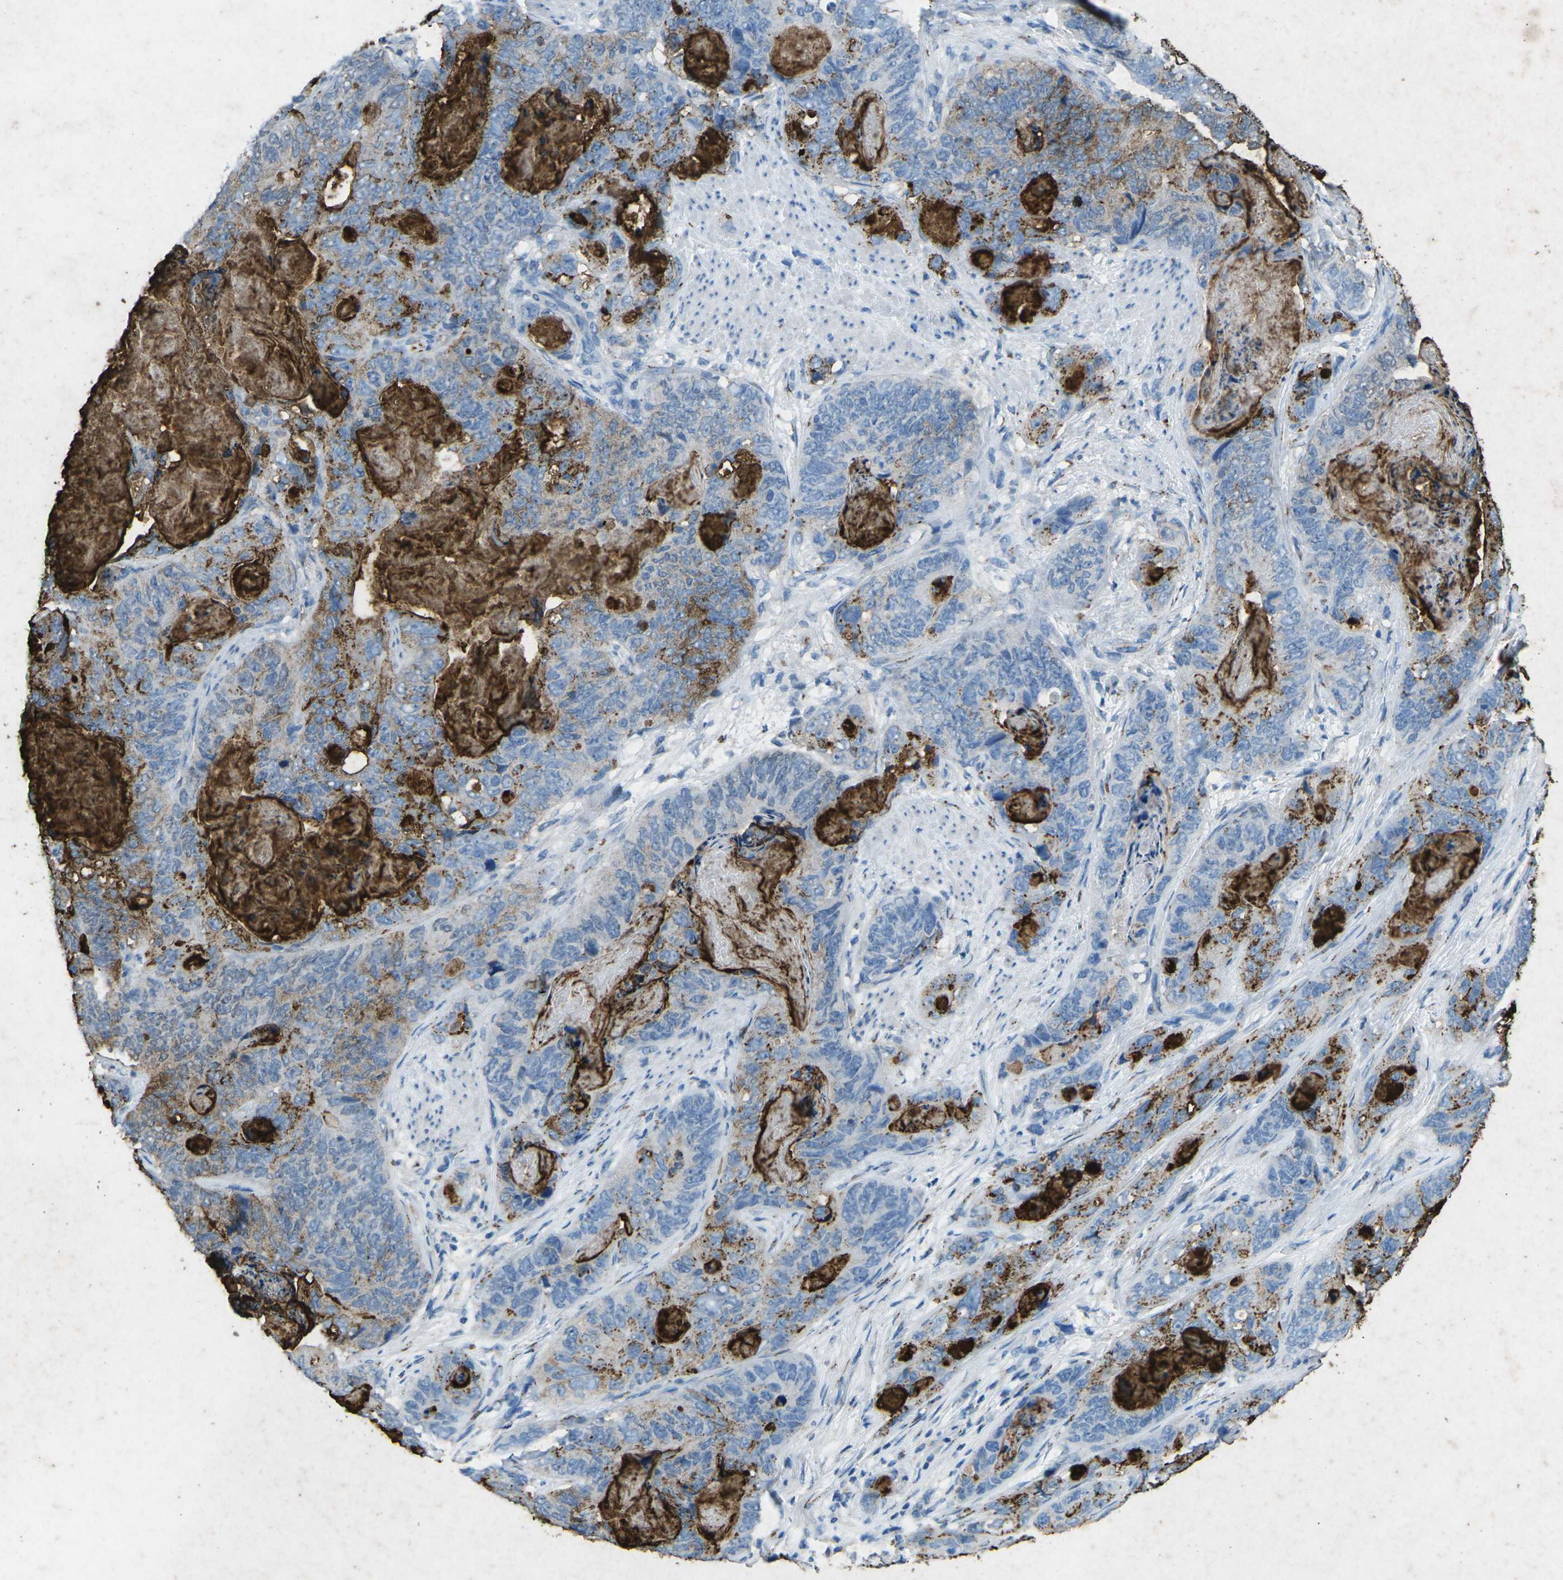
{"staining": {"intensity": "moderate", "quantity": "<25%", "location": "cytoplasmic/membranous"}, "tissue": "stomach cancer", "cell_type": "Tumor cells", "image_type": "cancer", "snomed": [{"axis": "morphology", "description": "Adenocarcinoma, NOS"}, {"axis": "topography", "description": "Stomach"}], "caption": "Tumor cells reveal low levels of moderate cytoplasmic/membranous staining in approximately <25% of cells in human stomach adenocarcinoma.", "gene": "CTAGE1", "patient": {"sex": "female", "age": 89}}